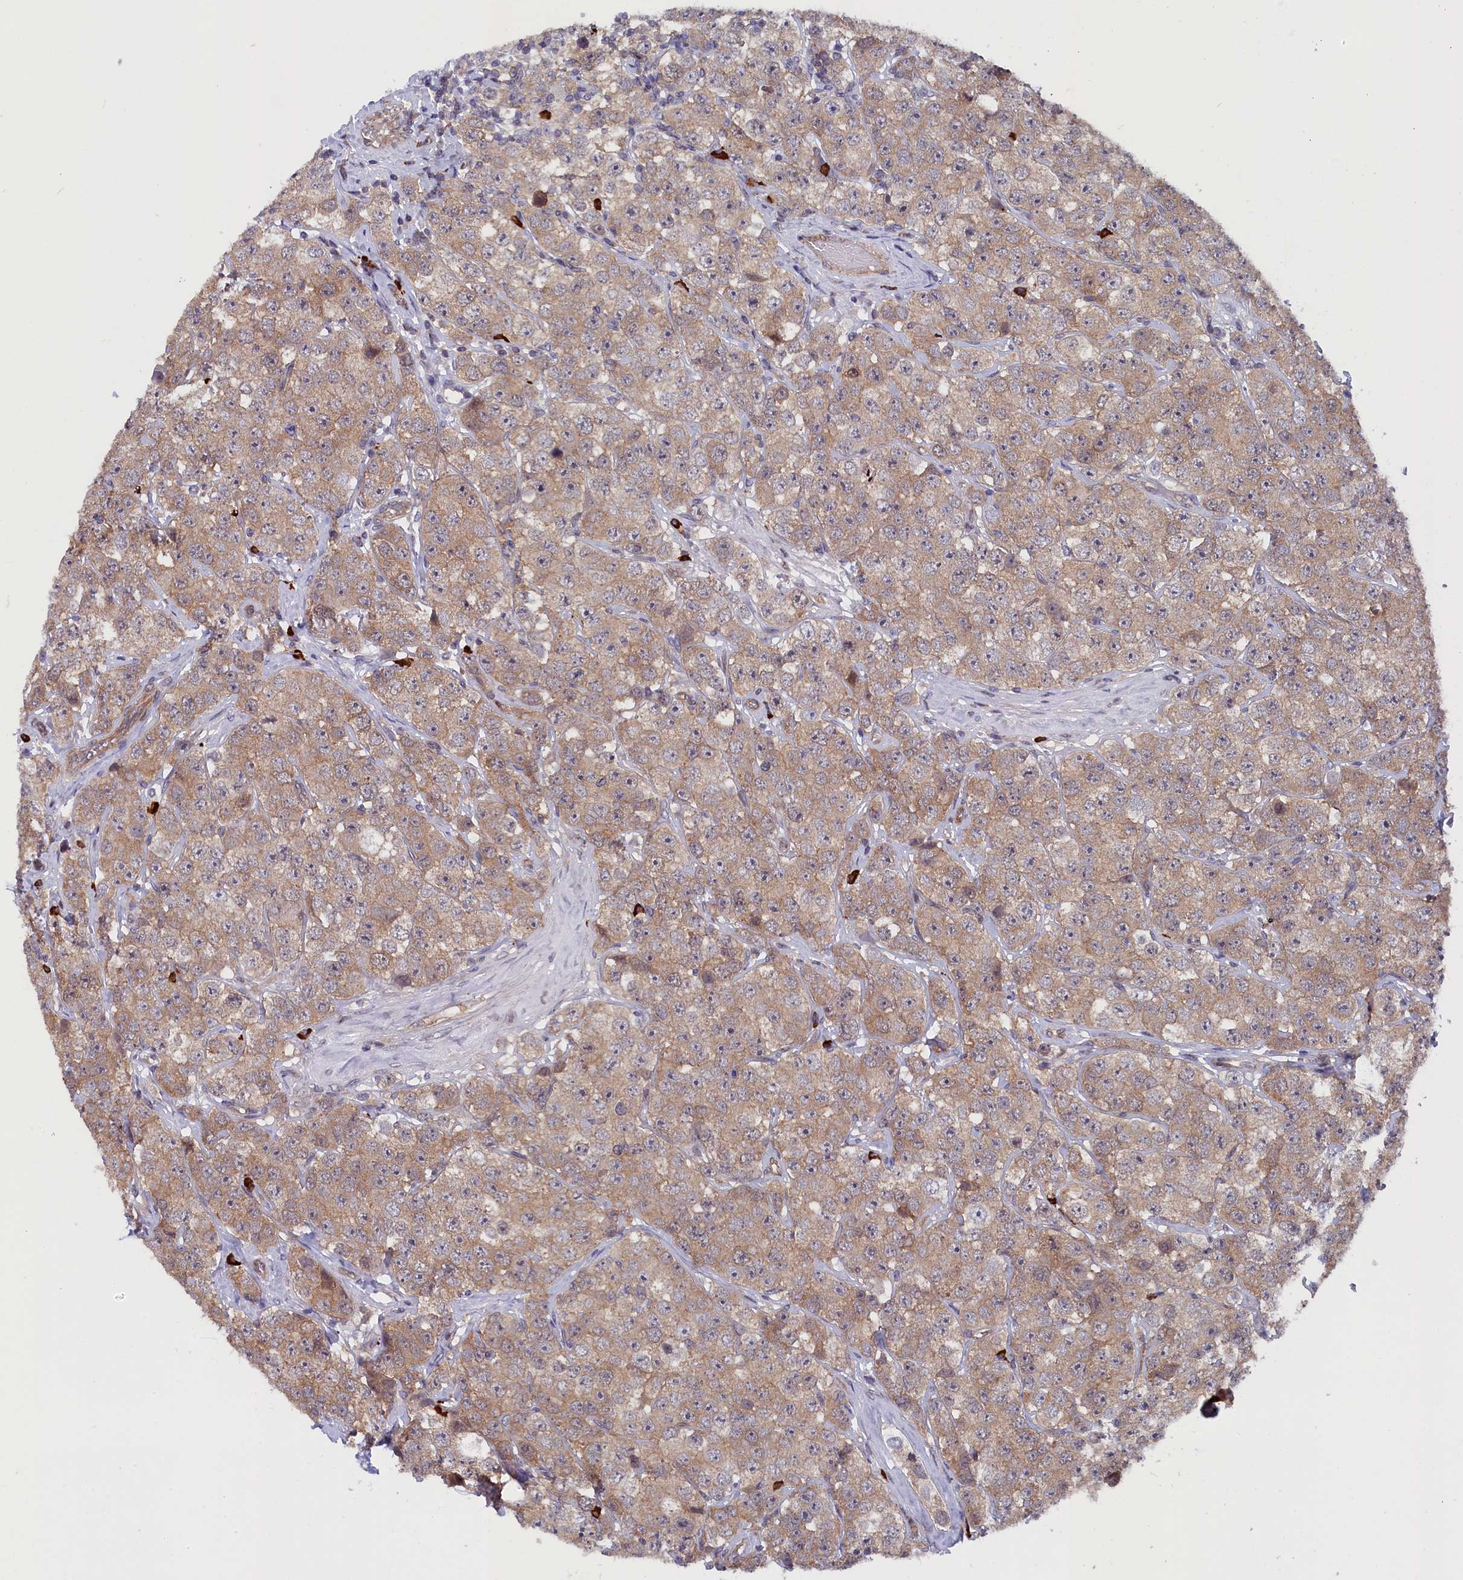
{"staining": {"intensity": "moderate", "quantity": ">75%", "location": "cytoplasmic/membranous"}, "tissue": "testis cancer", "cell_type": "Tumor cells", "image_type": "cancer", "snomed": [{"axis": "morphology", "description": "Seminoma, NOS"}, {"axis": "topography", "description": "Testis"}], "caption": "Protein expression analysis of testis cancer reveals moderate cytoplasmic/membranous staining in approximately >75% of tumor cells. The staining is performed using DAB brown chromogen to label protein expression. The nuclei are counter-stained blue using hematoxylin.", "gene": "JPT2", "patient": {"sex": "male", "age": 28}}